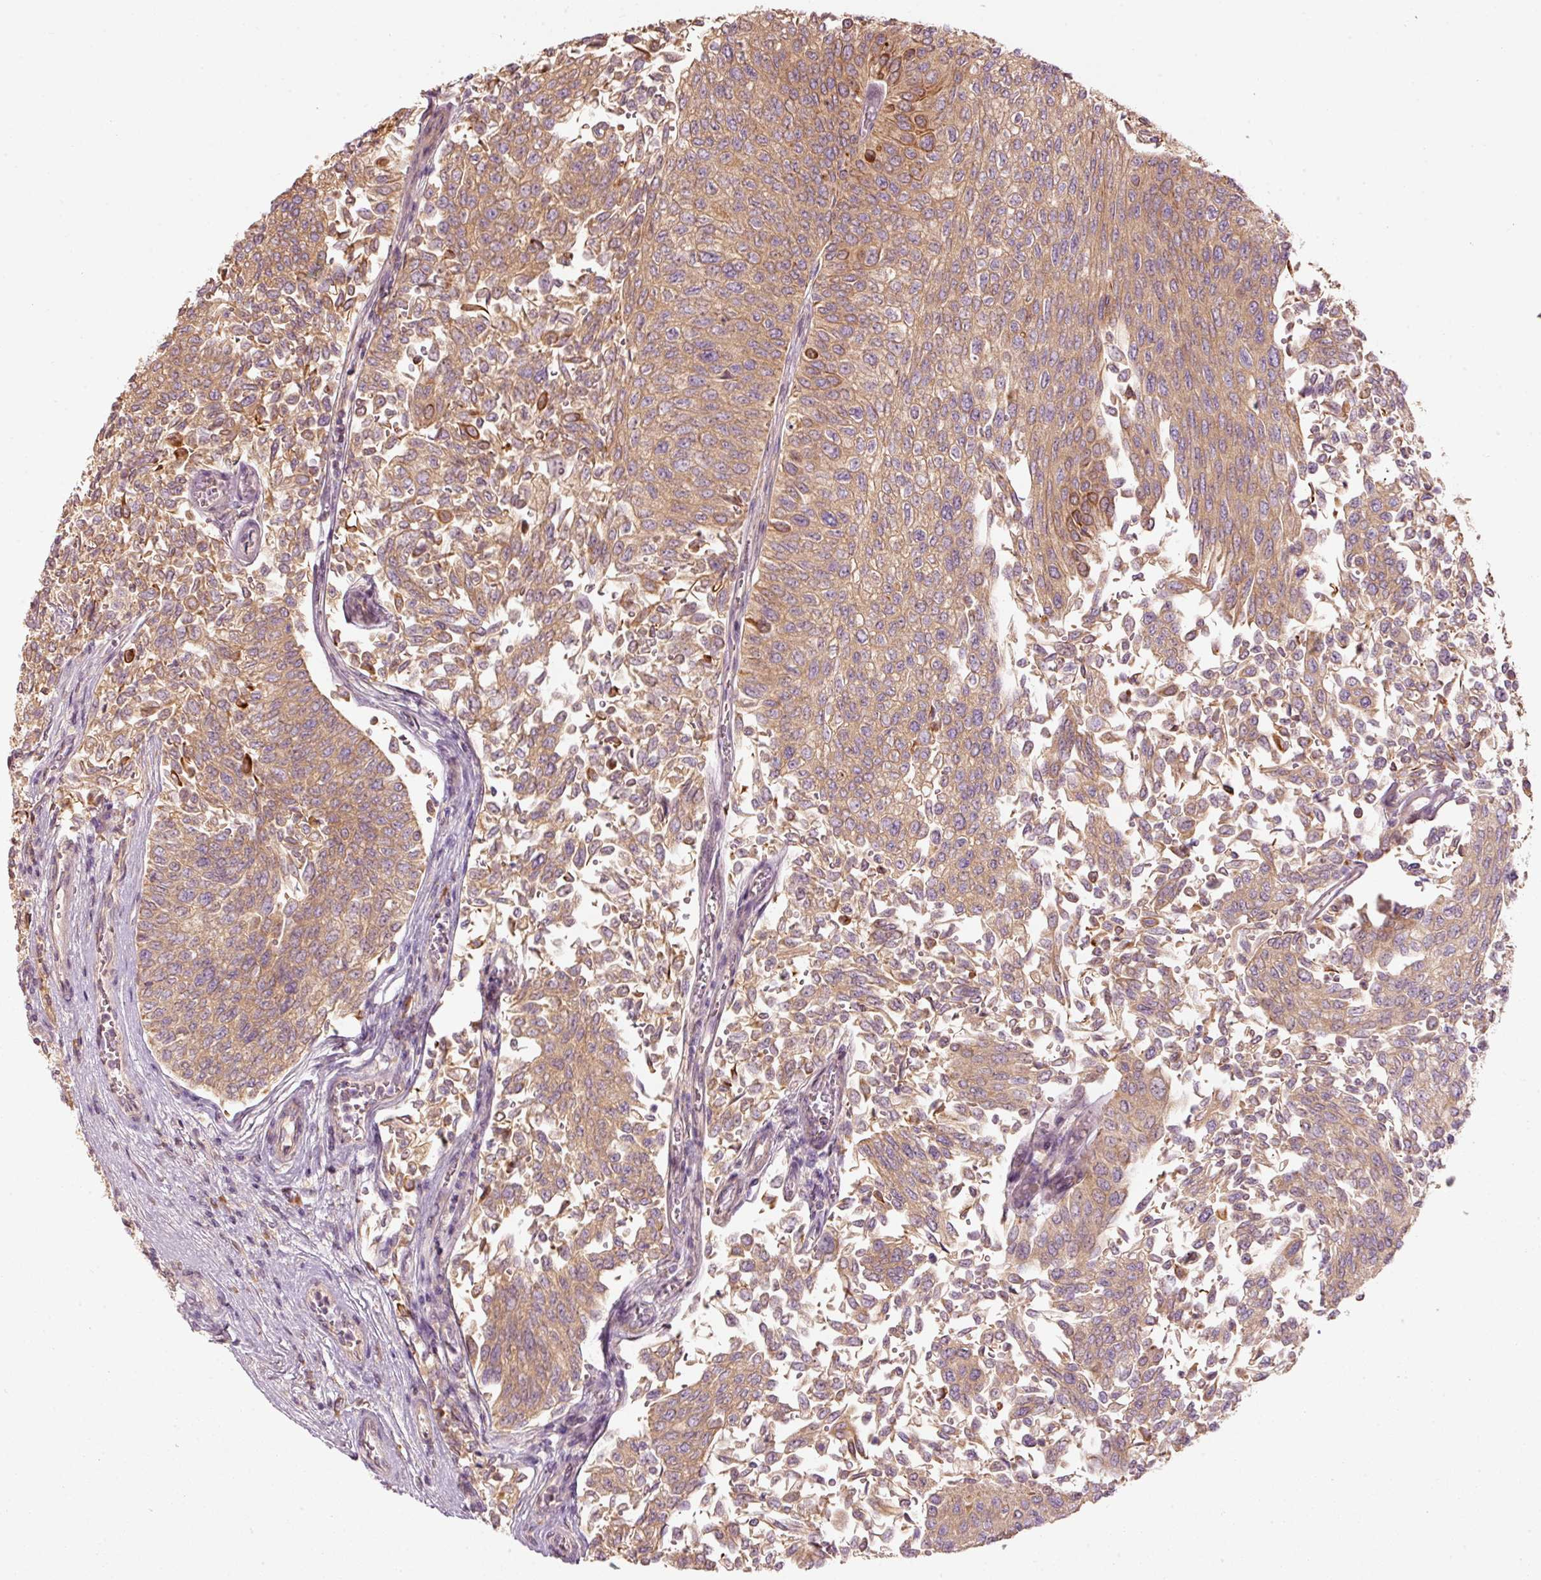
{"staining": {"intensity": "moderate", "quantity": ">75%", "location": "cytoplasmic/membranous"}, "tissue": "urothelial cancer", "cell_type": "Tumor cells", "image_type": "cancer", "snomed": [{"axis": "morphology", "description": "Urothelial carcinoma, NOS"}, {"axis": "topography", "description": "Urinary bladder"}], "caption": "Immunohistochemical staining of transitional cell carcinoma shows moderate cytoplasmic/membranous protein staining in about >75% of tumor cells.", "gene": "MAP10", "patient": {"sex": "male", "age": 59}}